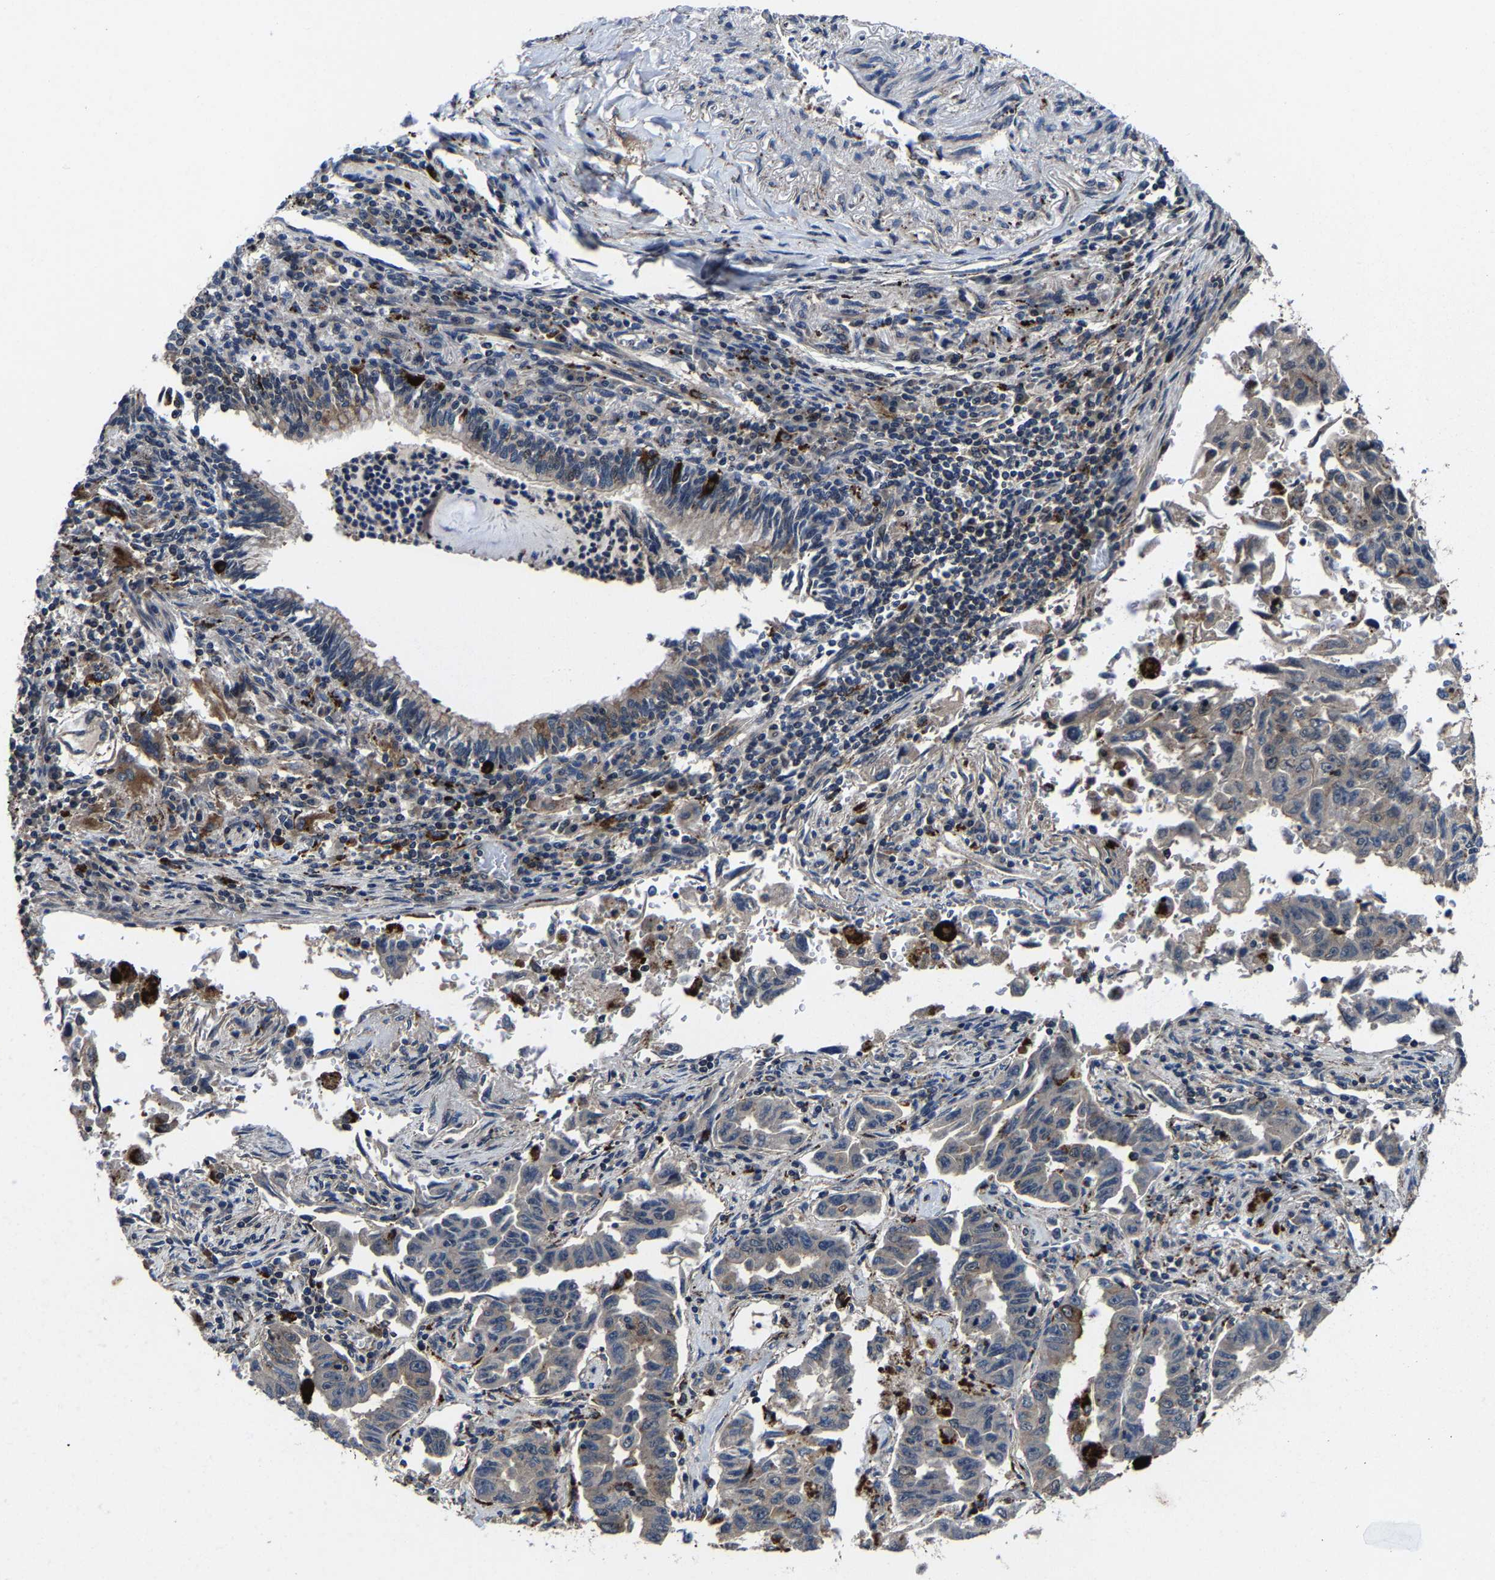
{"staining": {"intensity": "strong", "quantity": "<25%", "location": "cytoplasmic/membranous"}, "tissue": "lung cancer", "cell_type": "Tumor cells", "image_type": "cancer", "snomed": [{"axis": "morphology", "description": "Adenocarcinoma, NOS"}, {"axis": "topography", "description": "Lung"}], "caption": "Lung cancer stained with DAB immunohistochemistry demonstrates medium levels of strong cytoplasmic/membranous staining in about <25% of tumor cells.", "gene": "ZCCHC7", "patient": {"sex": "female", "age": 51}}